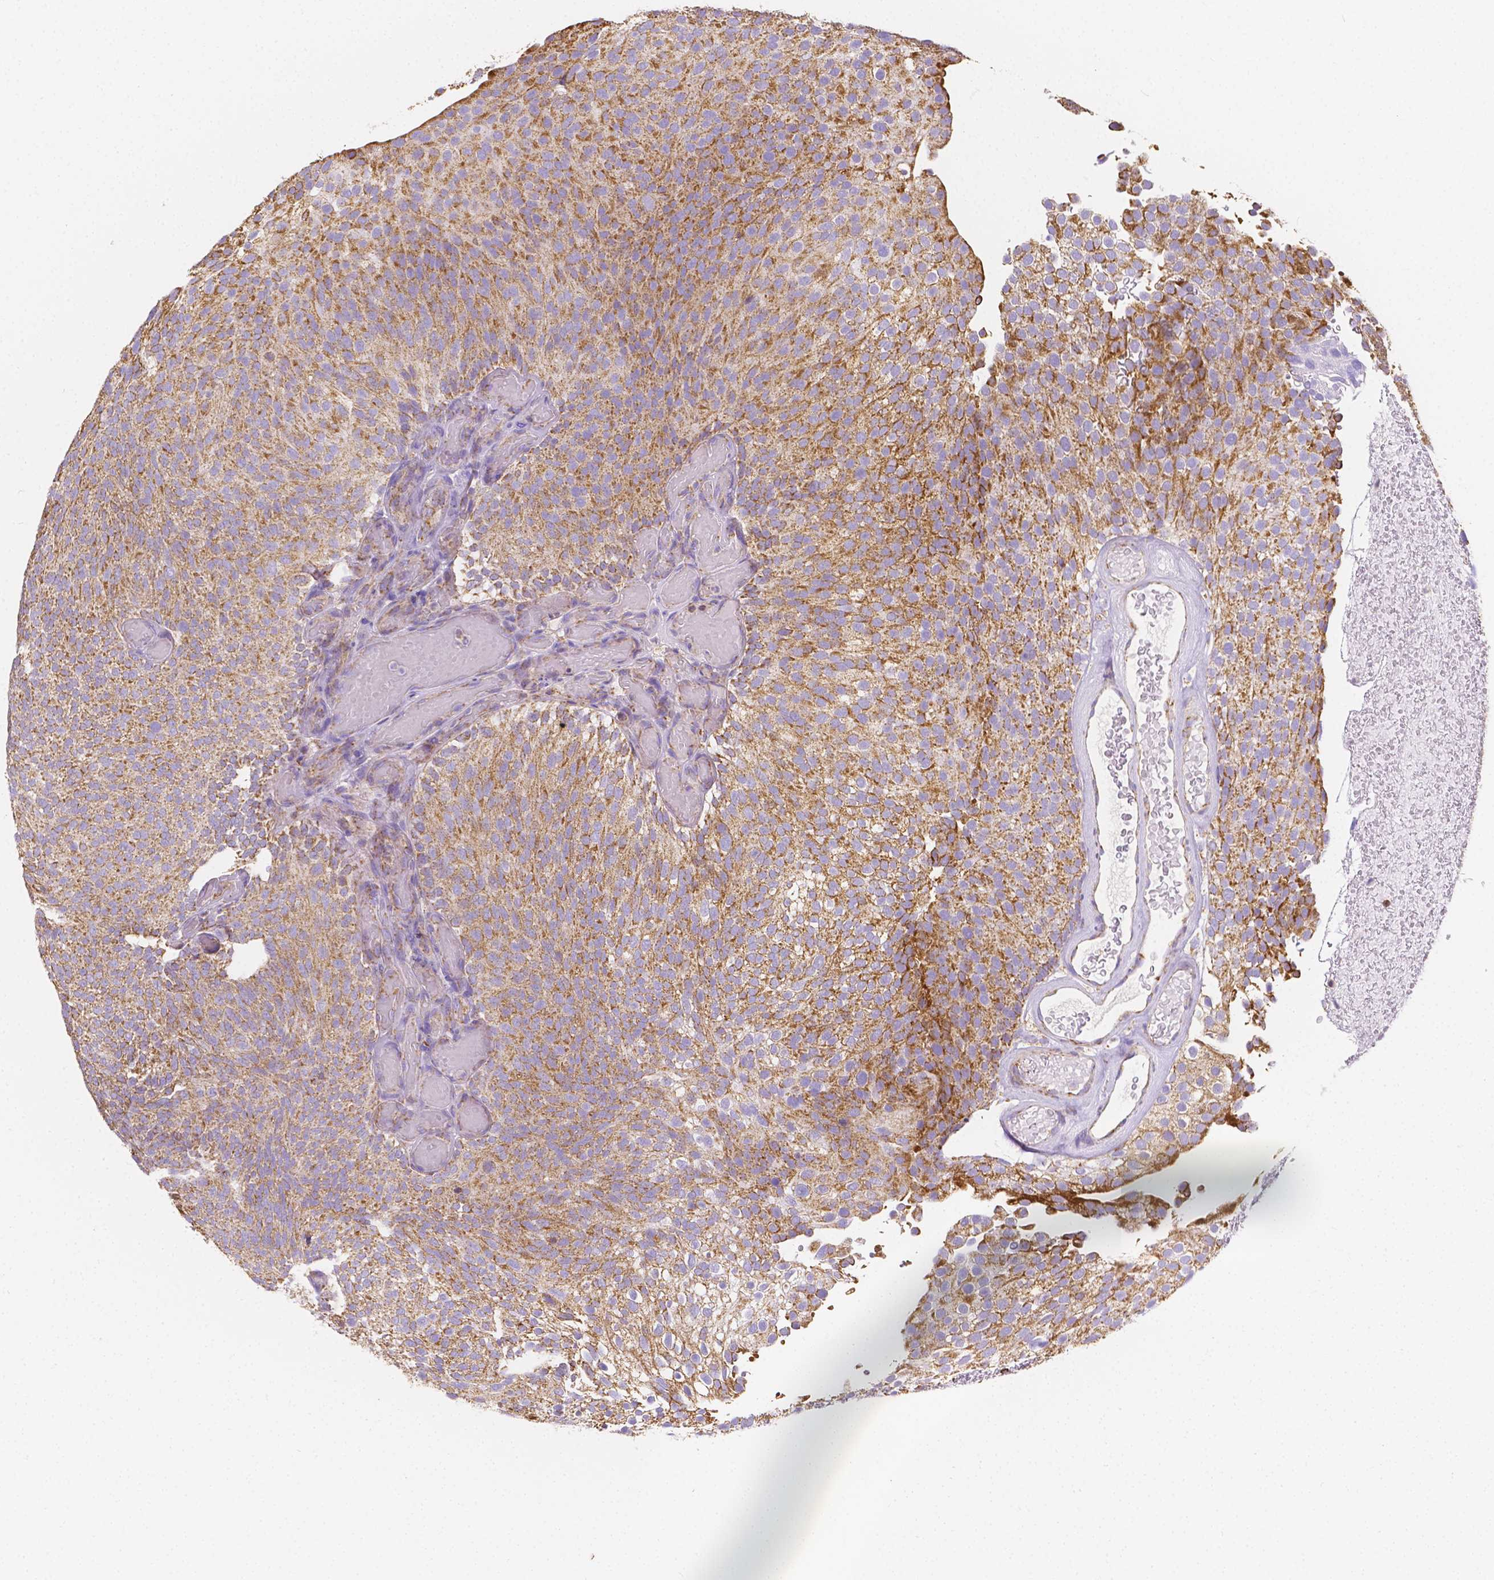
{"staining": {"intensity": "moderate", "quantity": ">75%", "location": "cytoplasmic/membranous"}, "tissue": "urothelial cancer", "cell_type": "Tumor cells", "image_type": "cancer", "snomed": [{"axis": "morphology", "description": "Urothelial carcinoma, Low grade"}, {"axis": "topography", "description": "Urinary bladder"}], "caption": "Protein expression analysis of human urothelial carcinoma (low-grade) reveals moderate cytoplasmic/membranous staining in about >75% of tumor cells.", "gene": "SGTB", "patient": {"sex": "male", "age": 78}}